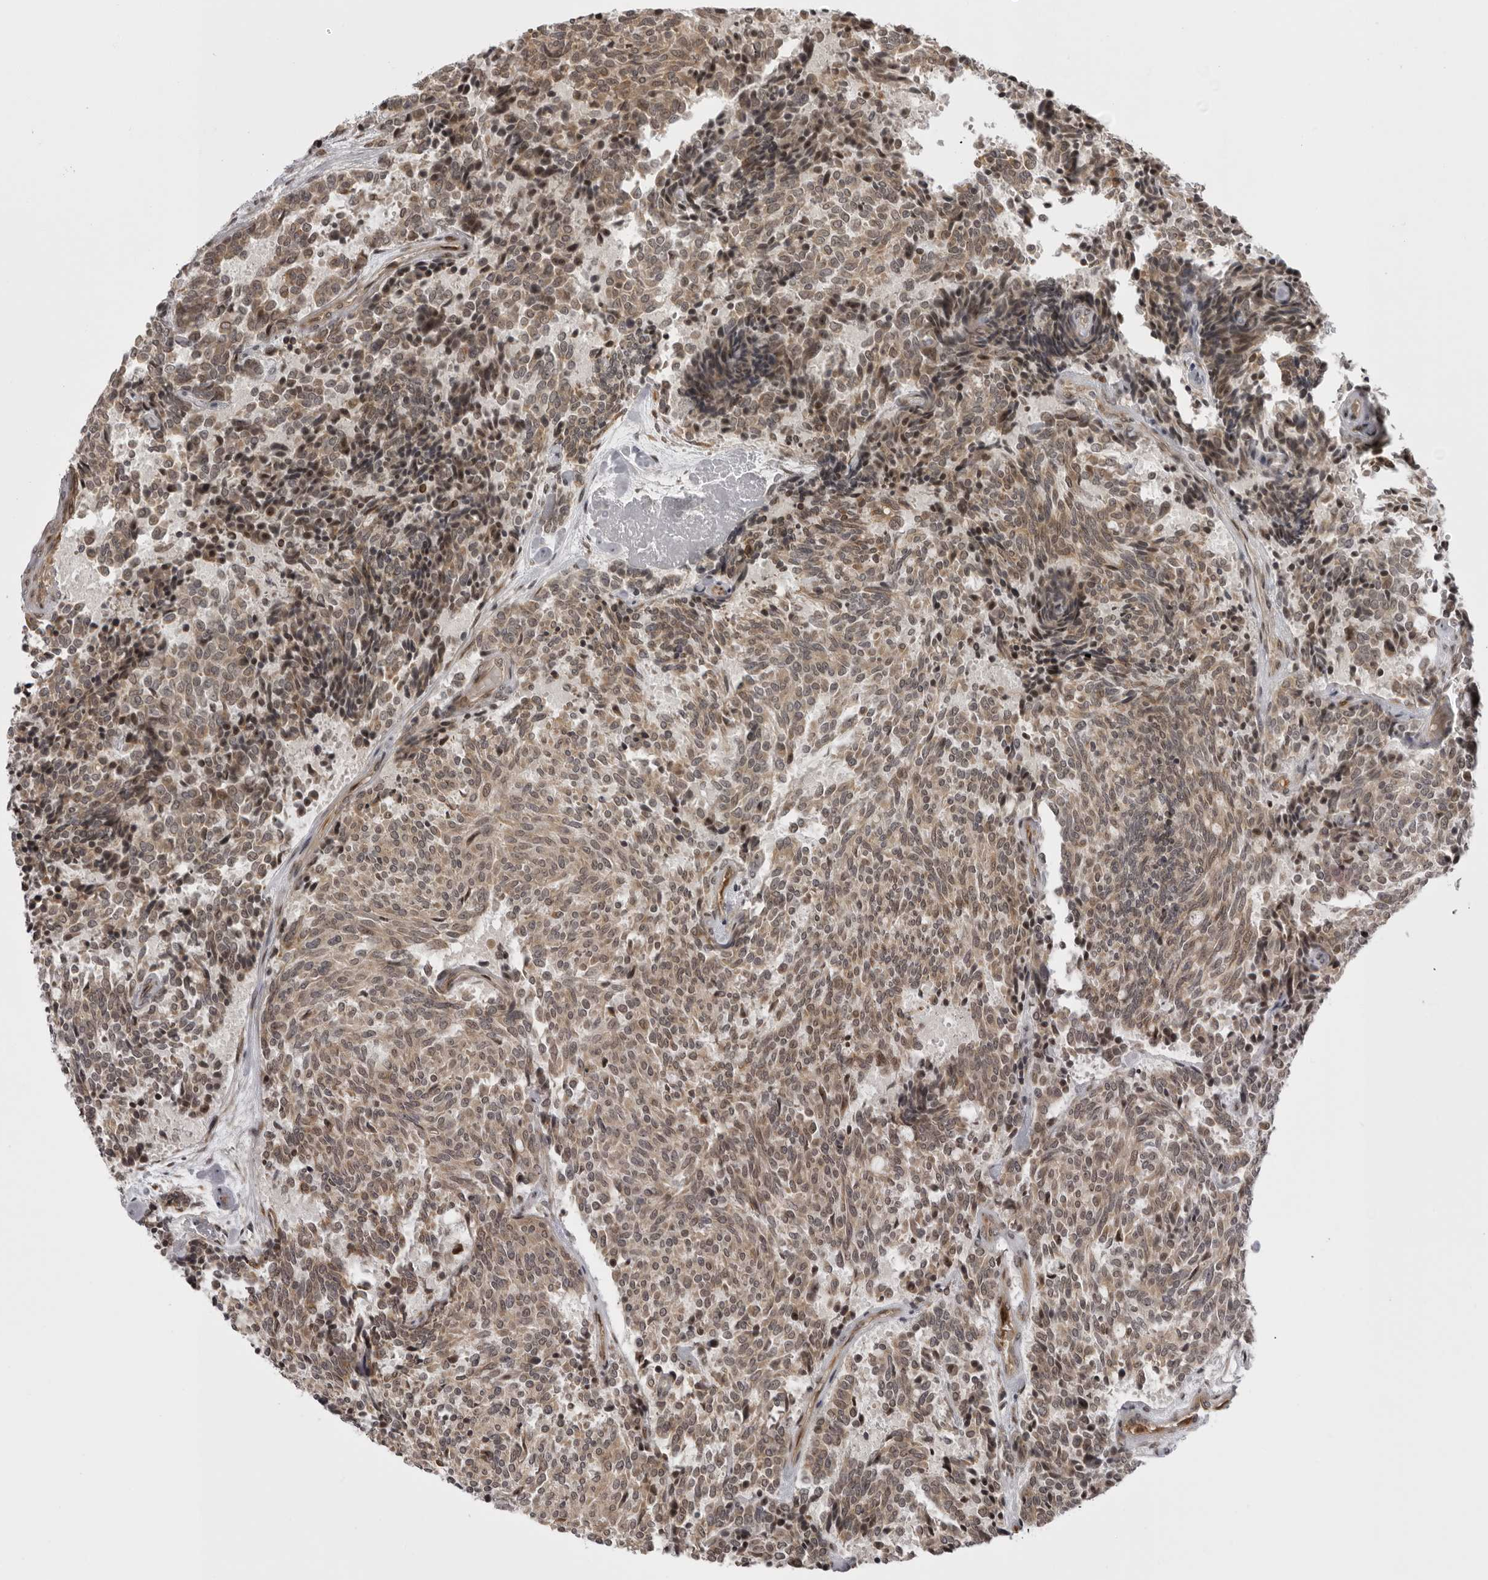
{"staining": {"intensity": "moderate", "quantity": ">75%", "location": "cytoplasmic/membranous,nuclear"}, "tissue": "carcinoid", "cell_type": "Tumor cells", "image_type": "cancer", "snomed": [{"axis": "morphology", "description": "Carcinoid, malignant, NOS"}, {"axis": "topography", "description": "Pancreas"}], "caption": "The image reveals immunohistochemical staining of carcinoid. There is moderate cytoplasmic/membranous and nuclear positivity is appreciated in approximately >75% of tumor cells. (IHC, brightfield microscopy, high magnification).", "gene": "DNAH14", "patient": {"sex": "female", "age": 54}}